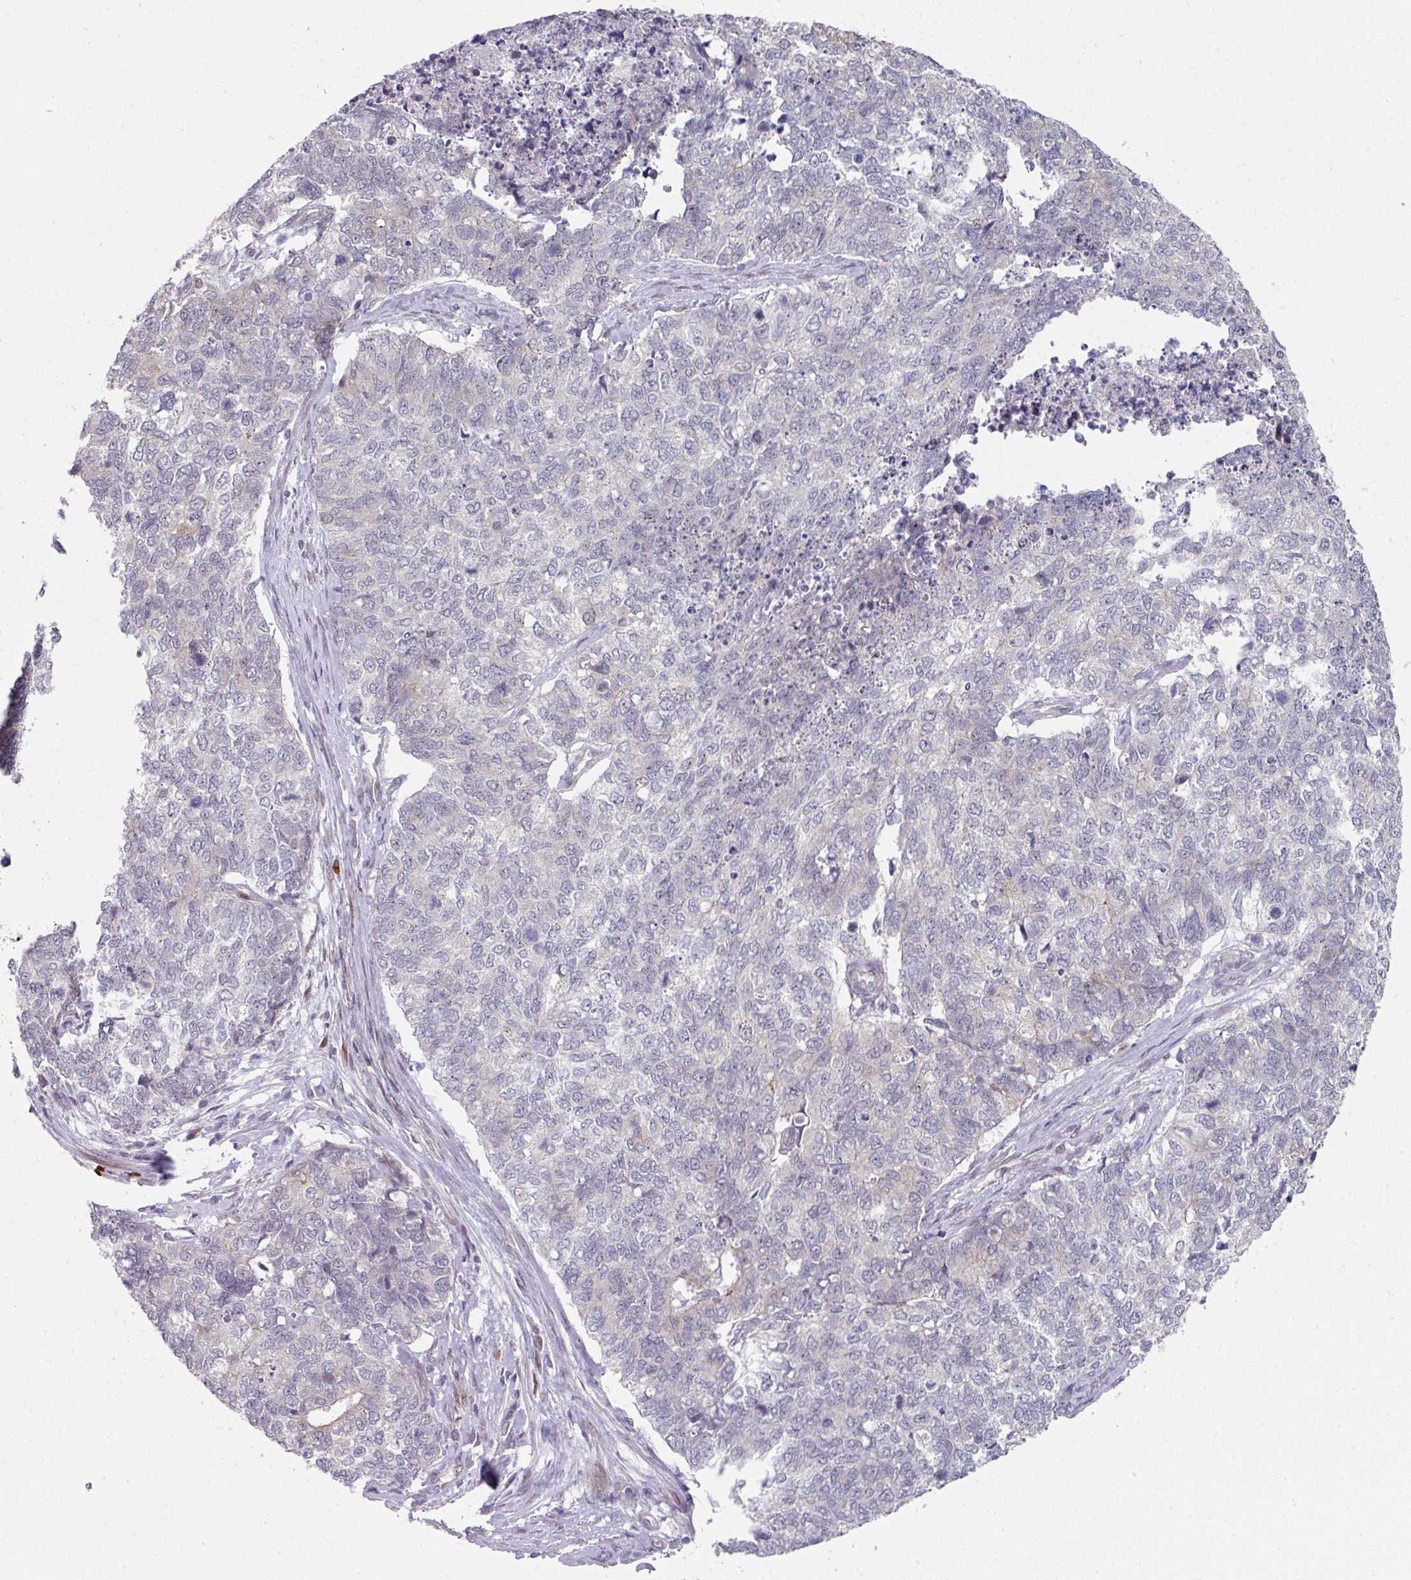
{"staining": {"intensity": "negative", "quantity": "none", "location": "none"}, "tissue": "cervical cancer", "cell_type": "Tumor cells", "image_type": "cancer", "snomed": [{"axis": "morphology", "description": "Squamous cell carcinoma, NOS"}, {"axis": "topography", "description": "Cervix"}], "caption": "A micrograph of squamous cell carcinoma (cervical) stained for a protein shows no brown staining in tumor cells.", "gene": "TMCC1", "patient": {"sex": "female", "age": 63}}